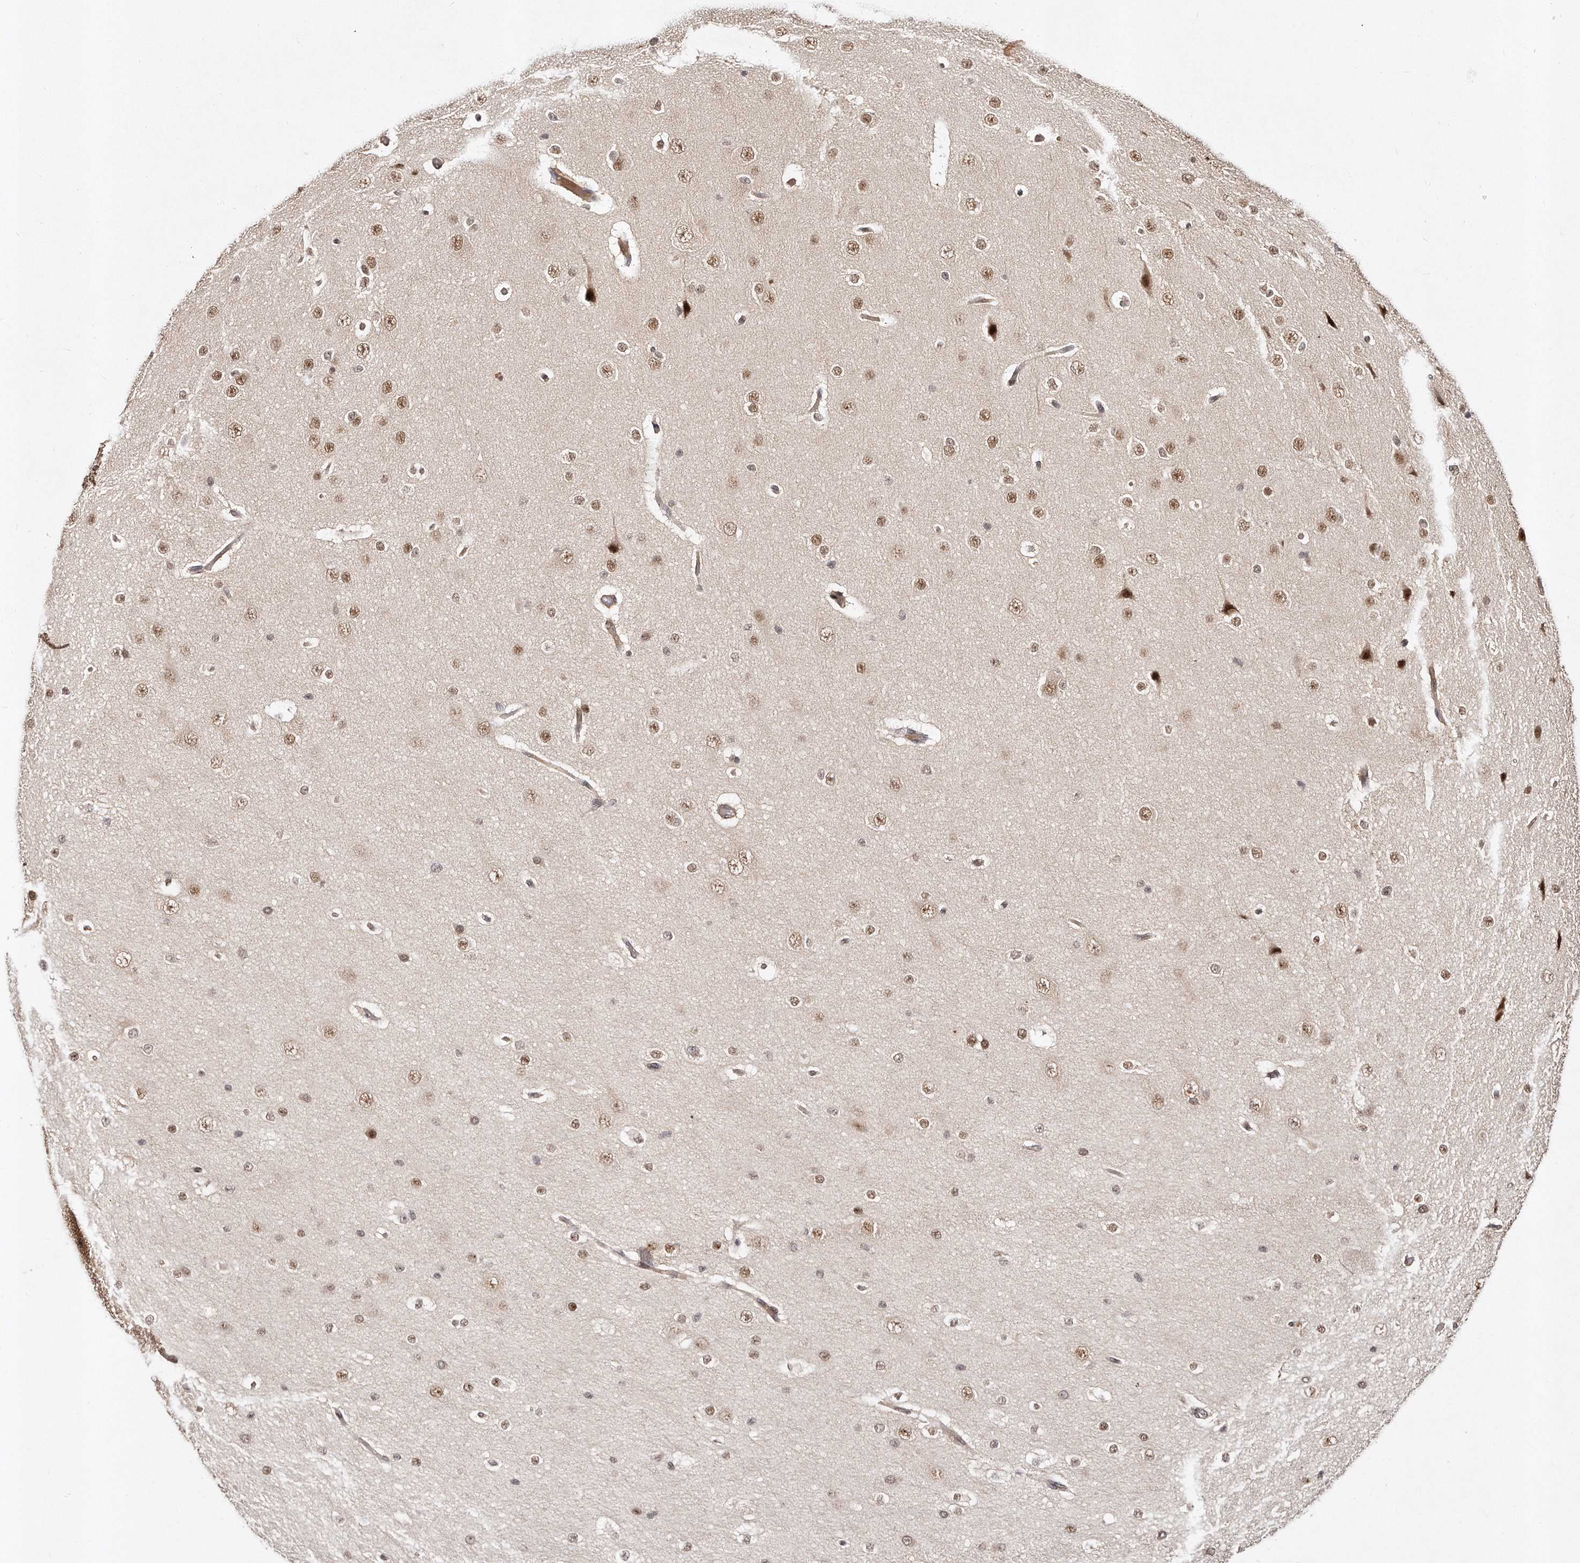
{"staining": {"intensity": "moderate", "quantity": "25%-75%", "location": "cytoplasmic/membranous"}, "tissue": "cerebral cortex", "cell_type": "Endothelial cells", "image_type": "normal", "snomed": [{"axis": "morphology", "description": "Normal tissue, NOS"}, {"axis": "morphology", "description": "Developmental malformation"}, {"axis": "topography", "description": "Cerebral cortex"}], "caption": "Human cerebral cortex stained with a brown dye reveals moderate cytoplasmic/membranous positive expression in about 25%-75% of endothelial cells.", "gene": "SOX4", "patient": {"sex": "female", "age": 30}}